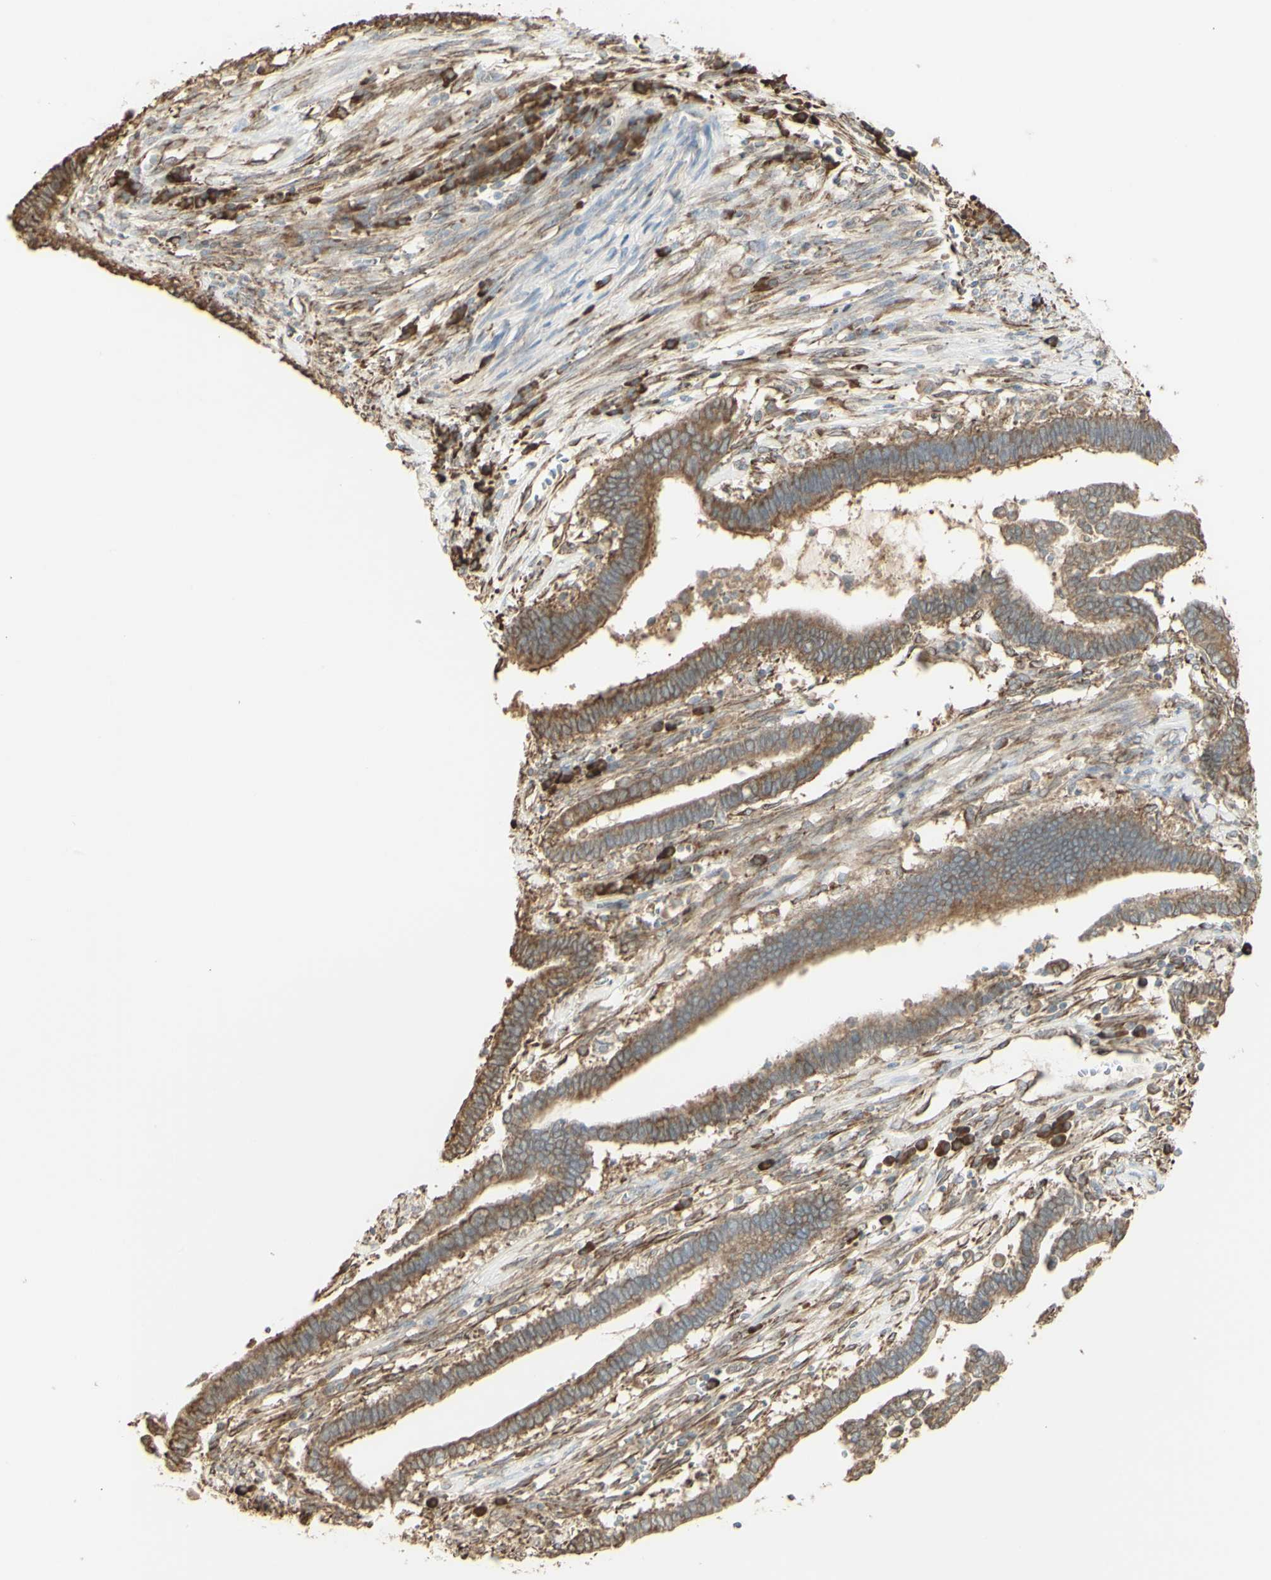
{"staining": {"intensity": "moderate", "quantity": ">75%", "location": "cytoplasmic/membranous"}, "tissue": "cervical cancer", "cell_type": "Tumor cells", "image_type": "cancer", "snomed": [{"axis": "morphology", "description": "Adenocarcinoma, NOS"}, {"axis": "topography", "description": "Cervix"}], "caption": "IHC photomicrograph of neoplastic tissue: cervical adenocarcinoma stained using immunohistochemistry reveals medium levels of moderate protein expression localized specifically in the cytoplasmic/membranous of tumor cells, appearing as a cytoplasmic/membranous brown color.", "gene": "EEF1B2", "patient": {"sex": "female", "age": 44}}